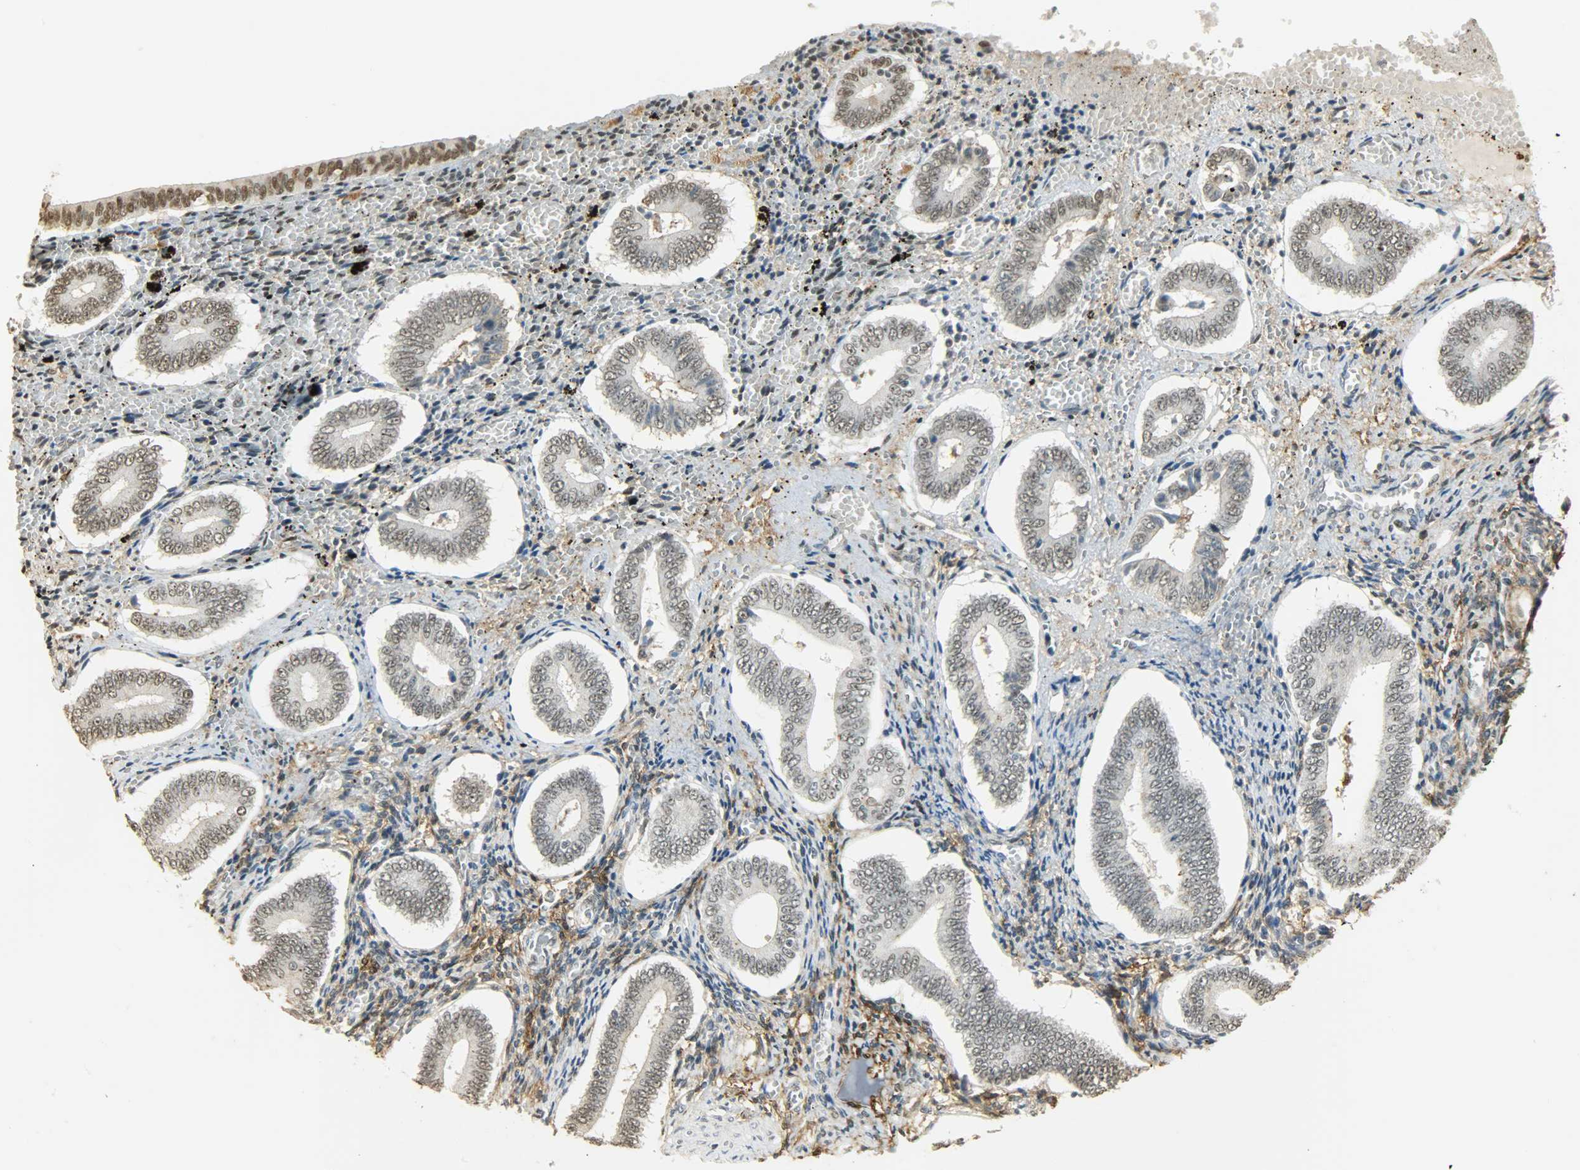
{"staining": {"intensity": "weak", "quantity": "<25%", "location": "nuclear"}, "tissue": "endometrium", "cell_type": "Cells in endometrial stroma", "image_type": "normal", "snomed": [{"axis": "morphology", "description": "Normal tissue, NOS"}, {"axis": "topography", "description": "Endometrium"}], "caption": "The immunohistochemistry histopathology image has no significant expression in cells in endometrial stroma of endometrium. (DAB (3,3'-diaminobenzidine) IHC with hematoxylin counter stain).", "gene": "NGFR", "patient": {"sex": "female", "age": 42}}